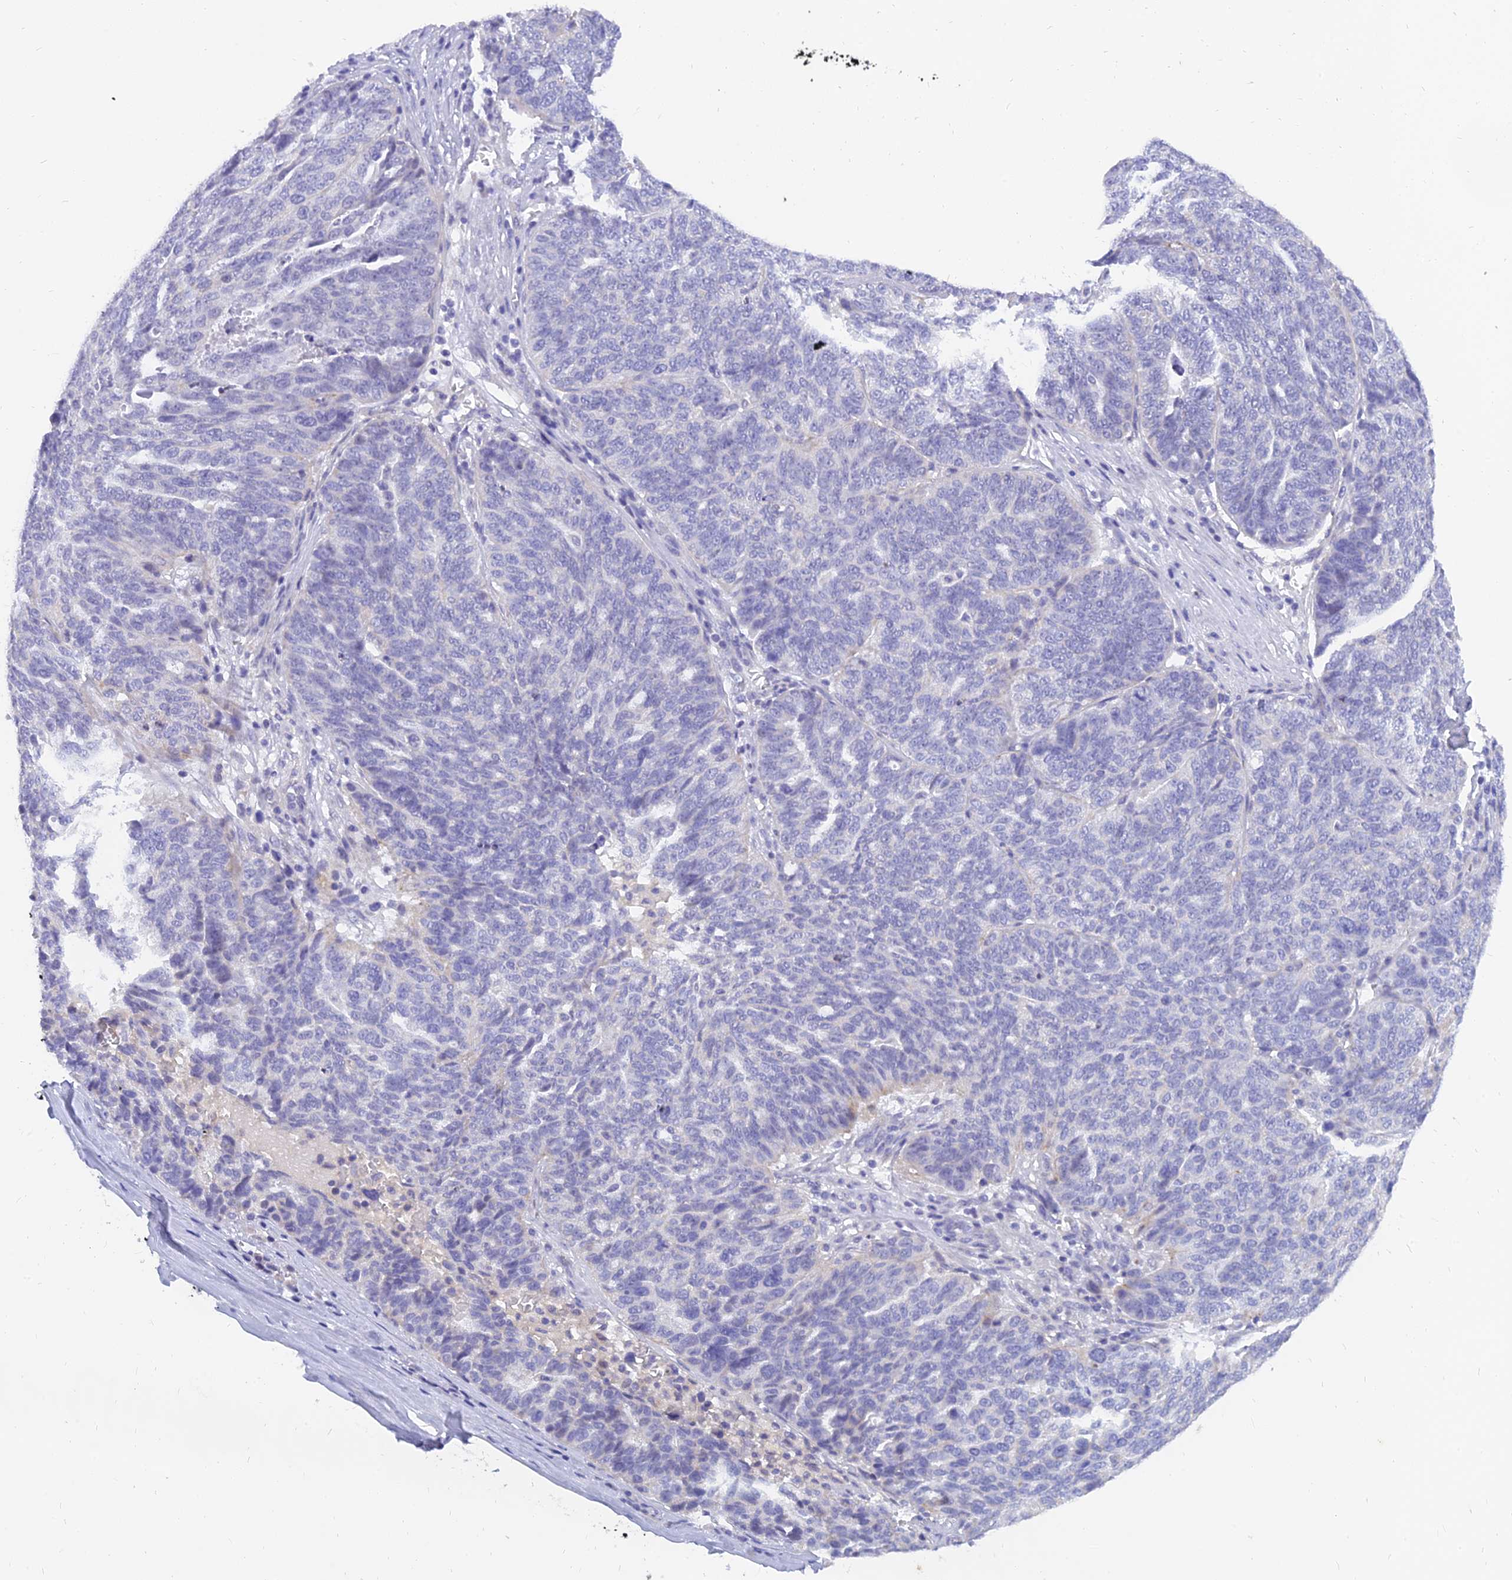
{"staining": {"intensity": "negative", "quantity": "none", "location": "none"}, "tissue": "ovarian cancer", "cell_type": "Tumor cells", "image_type": "cancer", "snomed": [{"axis": "morphology", "description": "Cystadenocarcinoma, serous, NOS"}, {"axis": "topography", "description": "Ovary"}], "caption": "This is an IHC image of serous cystadenocarcinoma (ovarian). There is no staining in tumor cells.", "gene": "TMEM161B", "patient": {"sex": "female", "age": 59}}